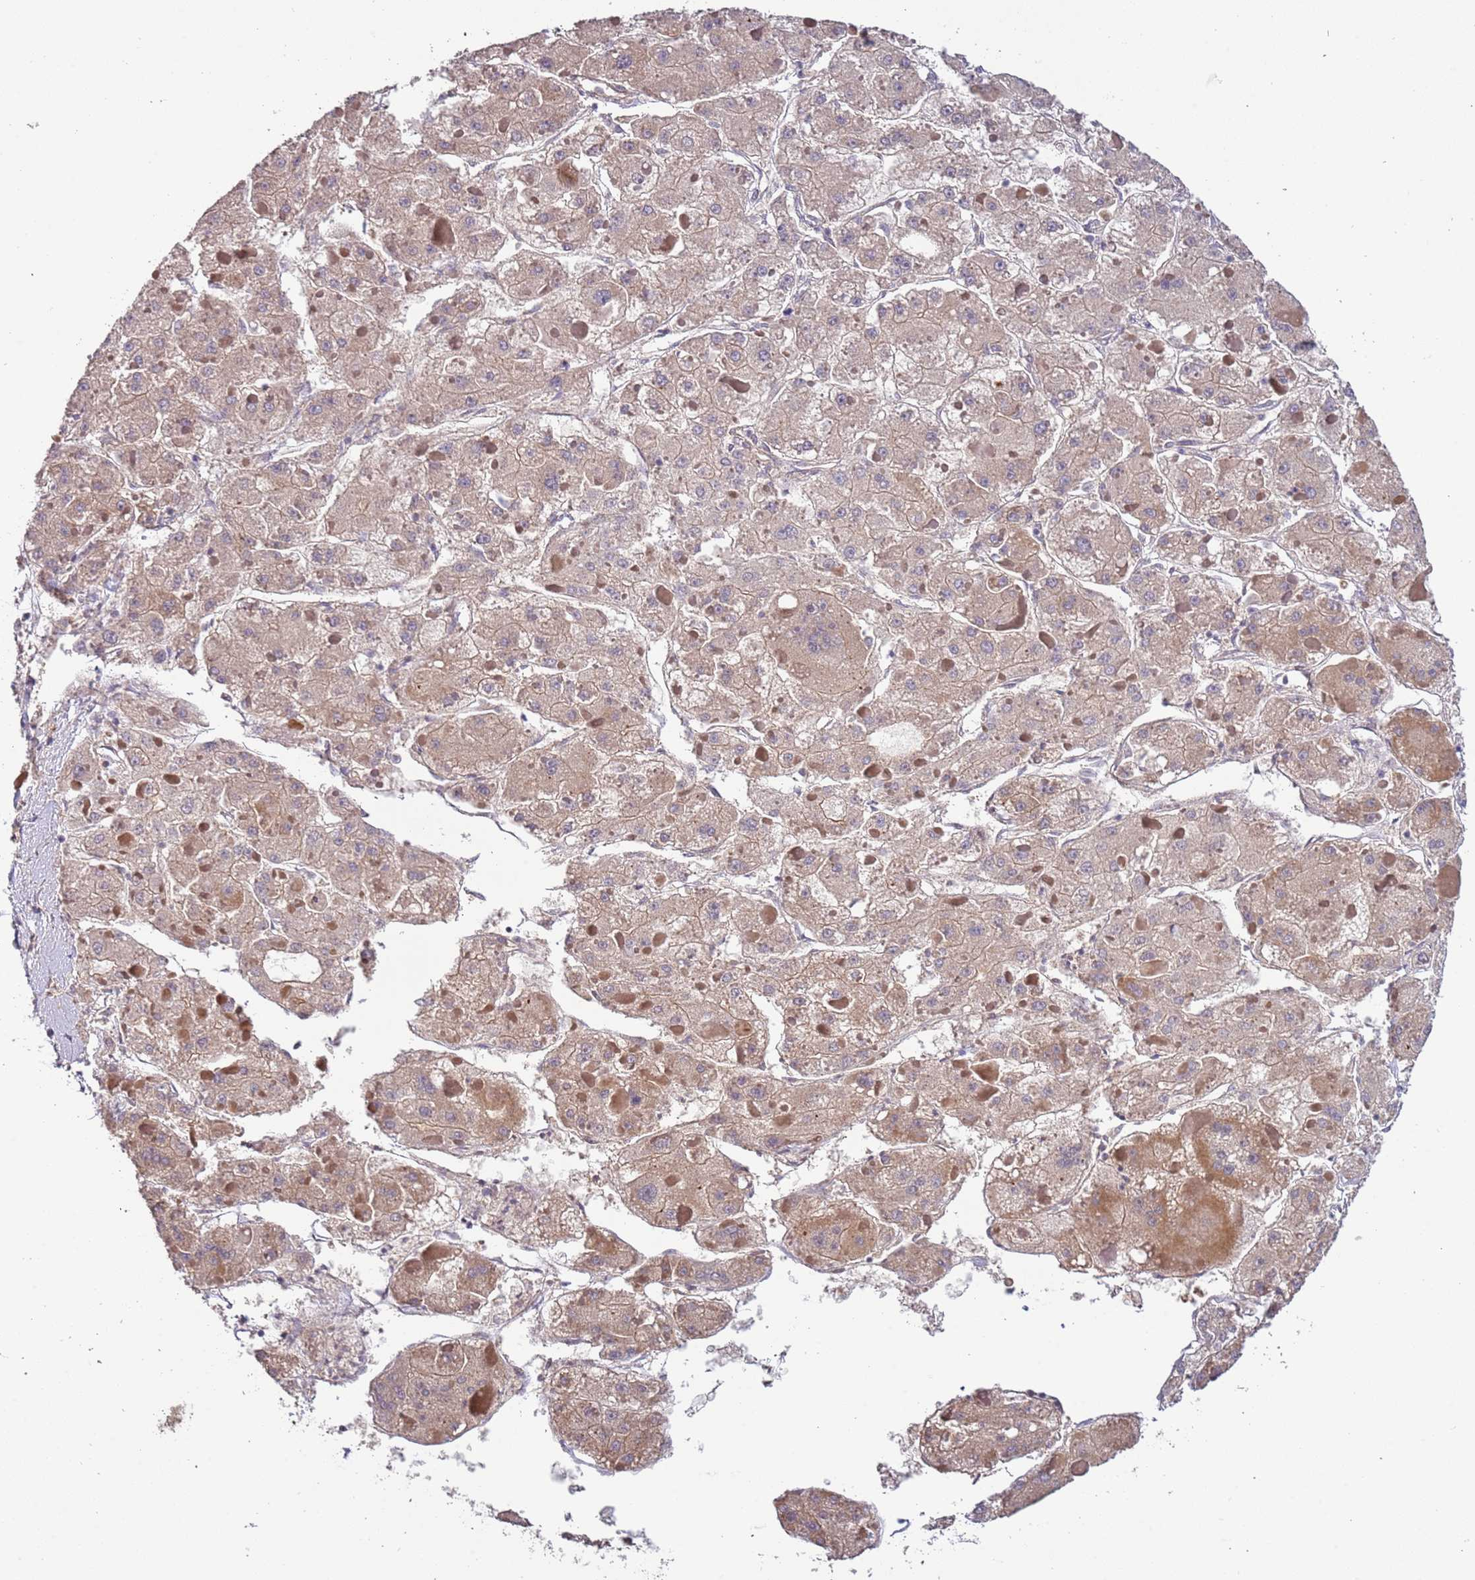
{"staining": {"intensity": "weak", "quantity": "25%-75%", "location": "cytoplasmic/membranous"}, "tissue": "liver cancer", "cell_type": "Tumor cells", "image_type": "cancer", "snomed": [{"axis": "morphology", "description": "Carcinoma, Hepatocellular, NOS"}, {"axis": "topography", "description": "Liver"}], "caption": "Immunohistochemical staining of liver hepatocellular carcinoma shows weak cytoplasmic/membranous protein positivity in approximately 25%-75% of tumor cells.", "gene": "LAMB4", "patient": {"sex": "female", "age": 73}}